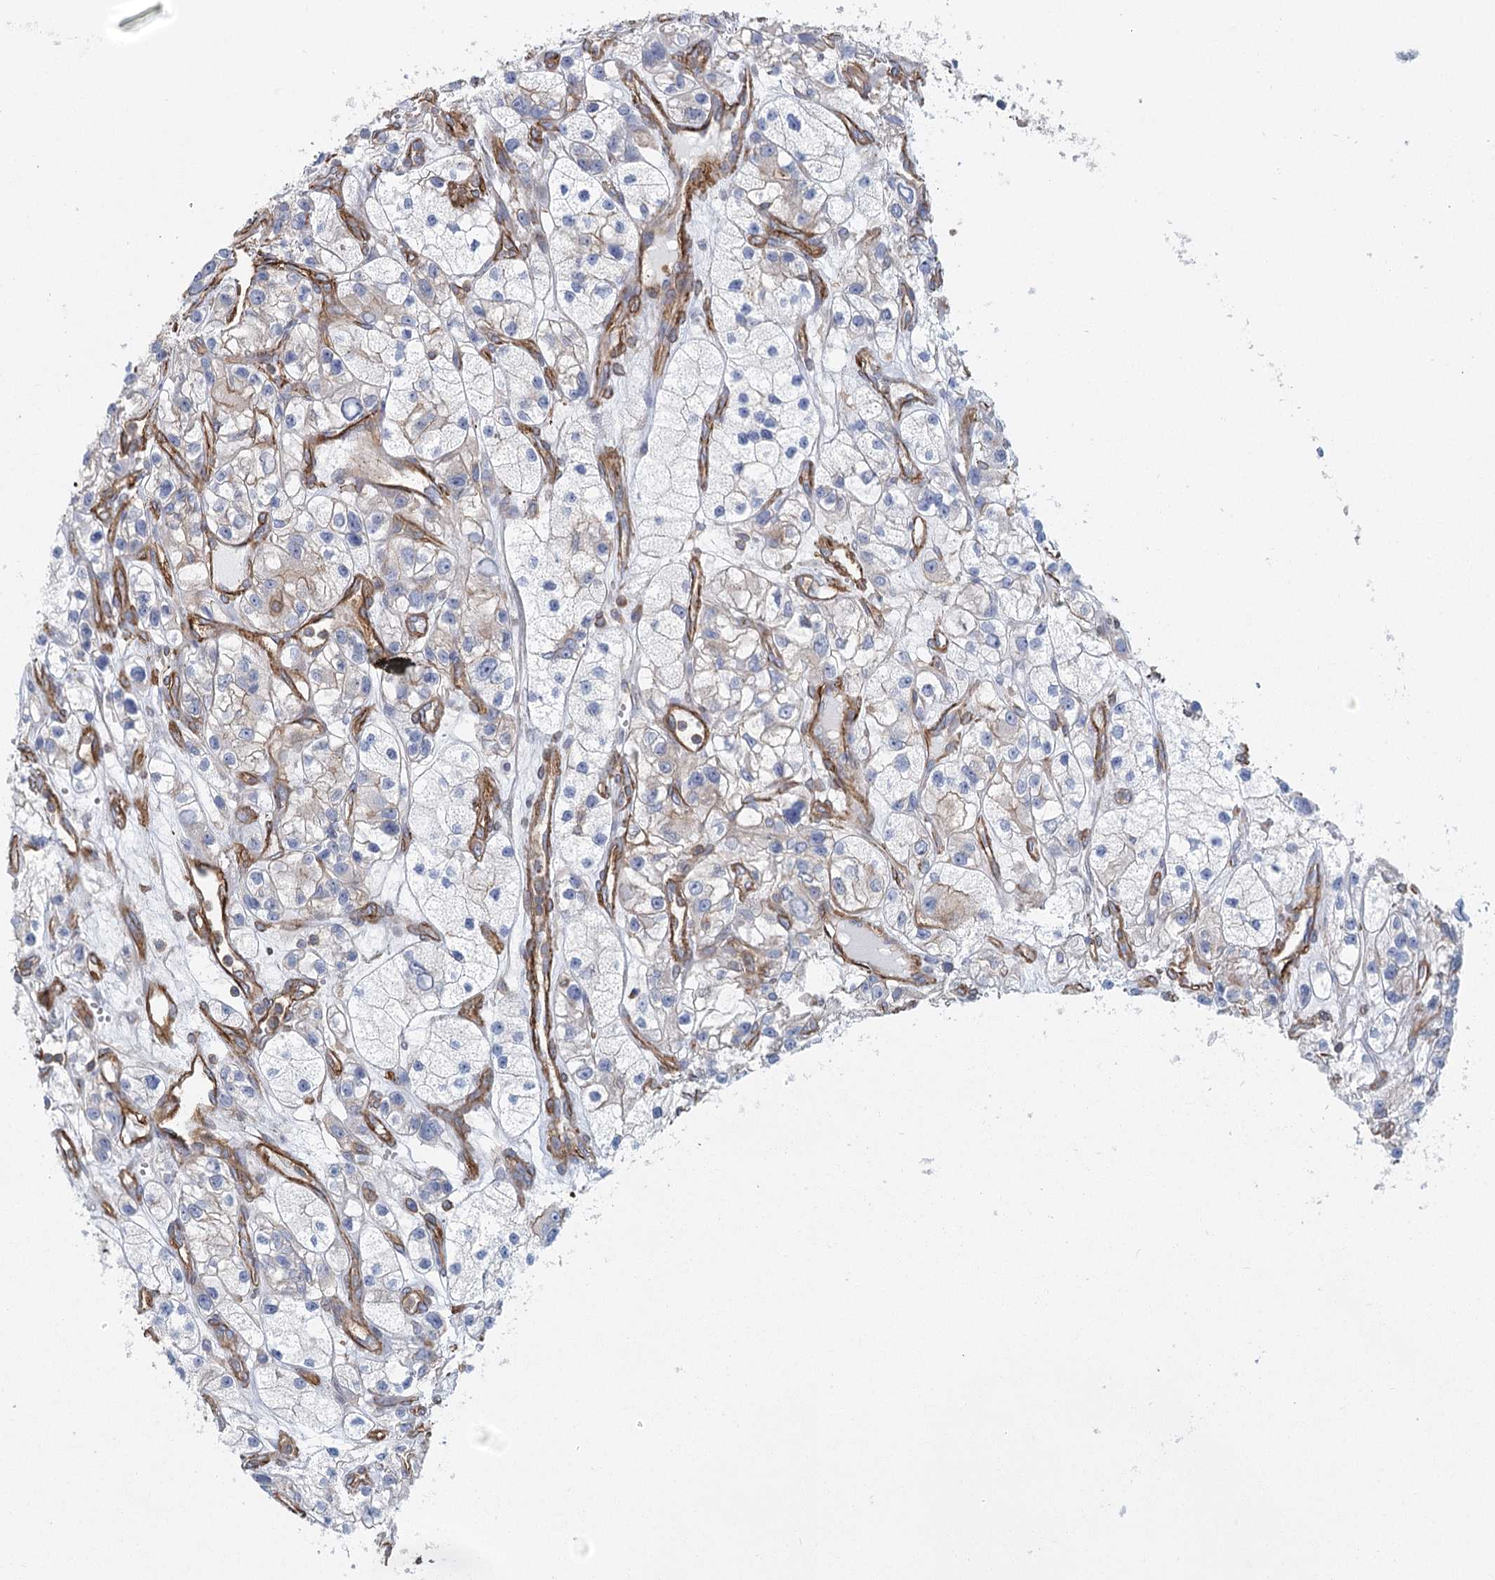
{"staining": {"intensity": "negative", "quantity": "none", "location": "none"}, "tissue": "renal cancer", "cell_type": "Tumor cells", "image_type": "cancer", "snomed": [{"axis": "morphology", "description": "Adenocarcinoma, NOS"}, {"axis": "topography", "description": "Kidney"}], "caption": "Renal cancer (adenocarcinoma) was stained to show a protein in brown. There is no significant staining in tumor cells. (DAB IHC visualized using brightfield microscopy, high magnification).", "gene": "IFT46", "patient": {"sex": "female", "age": 57}}